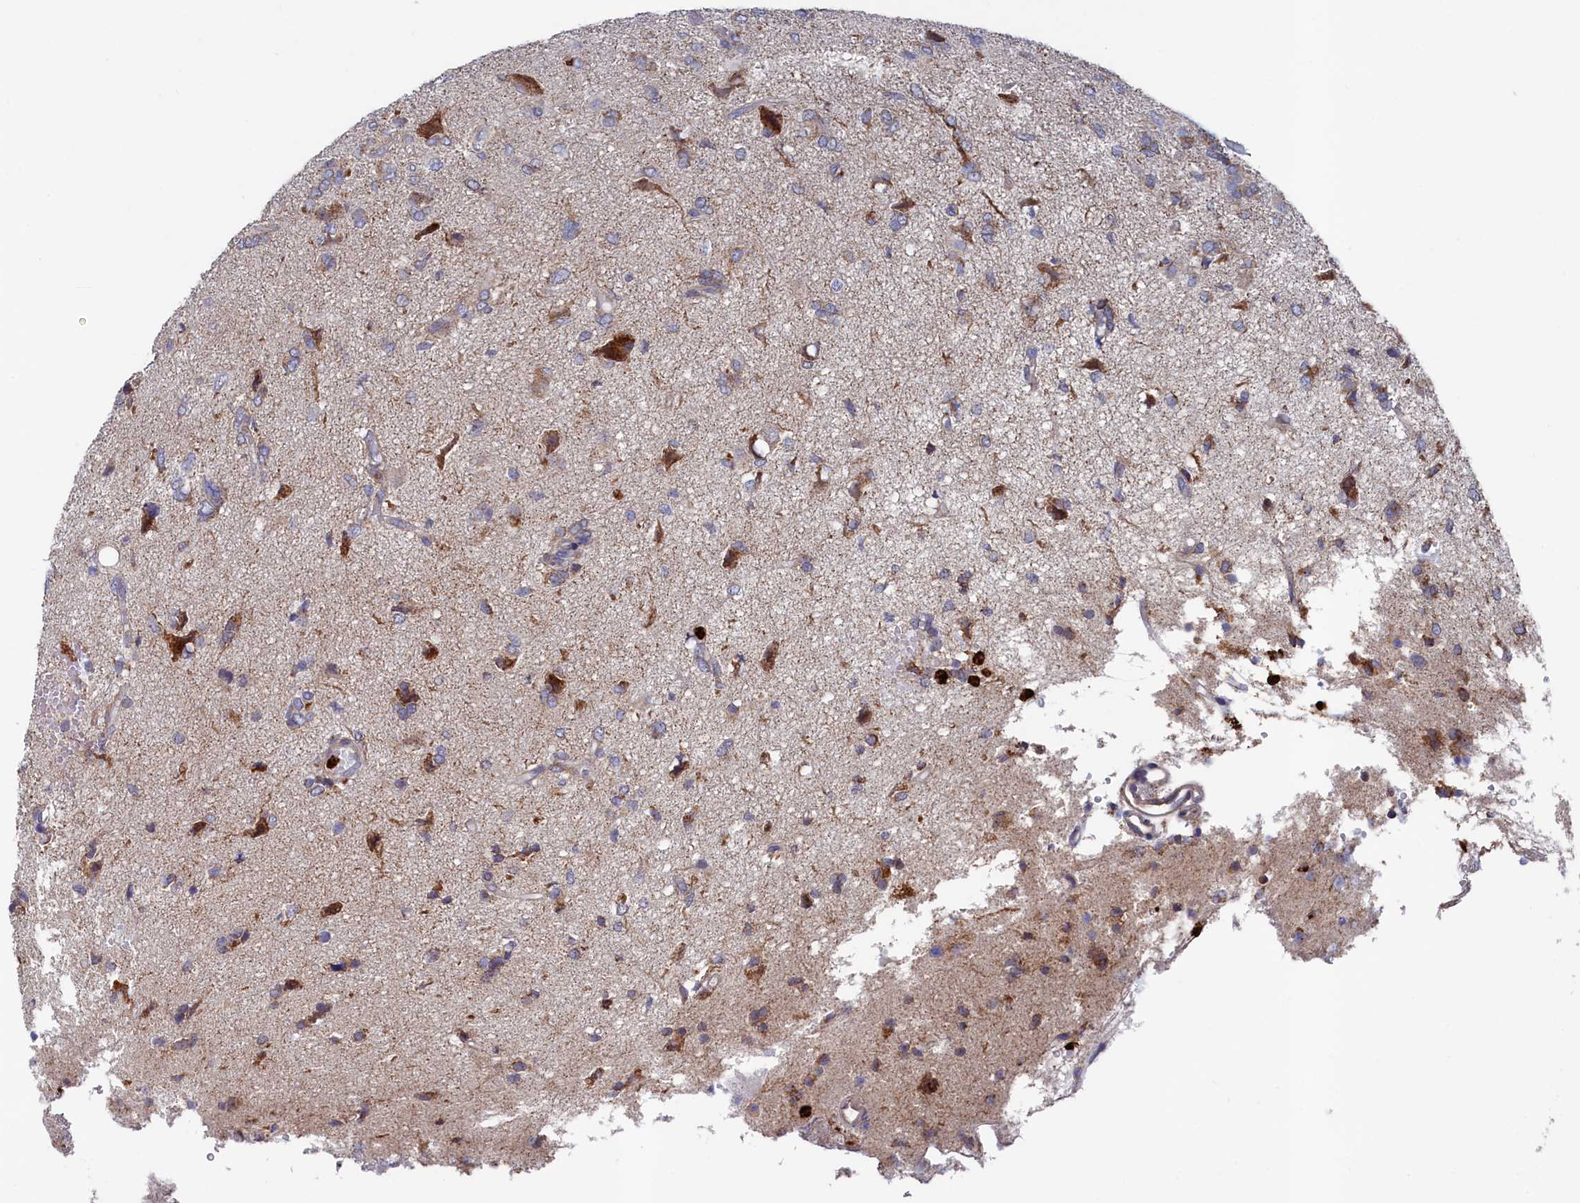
{"staining": {"intensity": "moderate", "quantity": "25%-75%", "location": "cytoplasmic/membranous"}, "tissue": "glioma", "cell_type": "Tumor cells", "image_type": "cancer", "snomed": [{"axis": "morphology", "description": "Glioma, malignant, High grade"}, {"axis": "topography", "description": "Brain"}], "caption": "A brown stain highlights moderate cytoplasmic/membranous staining of a protein in malignant glioma (high-grade) tumor cells. (brown staining indicates protein expression, while blue staining denotes nuclei).", "gene": "CHCHD1", "patient": {"sex": "female", "age": 59}}